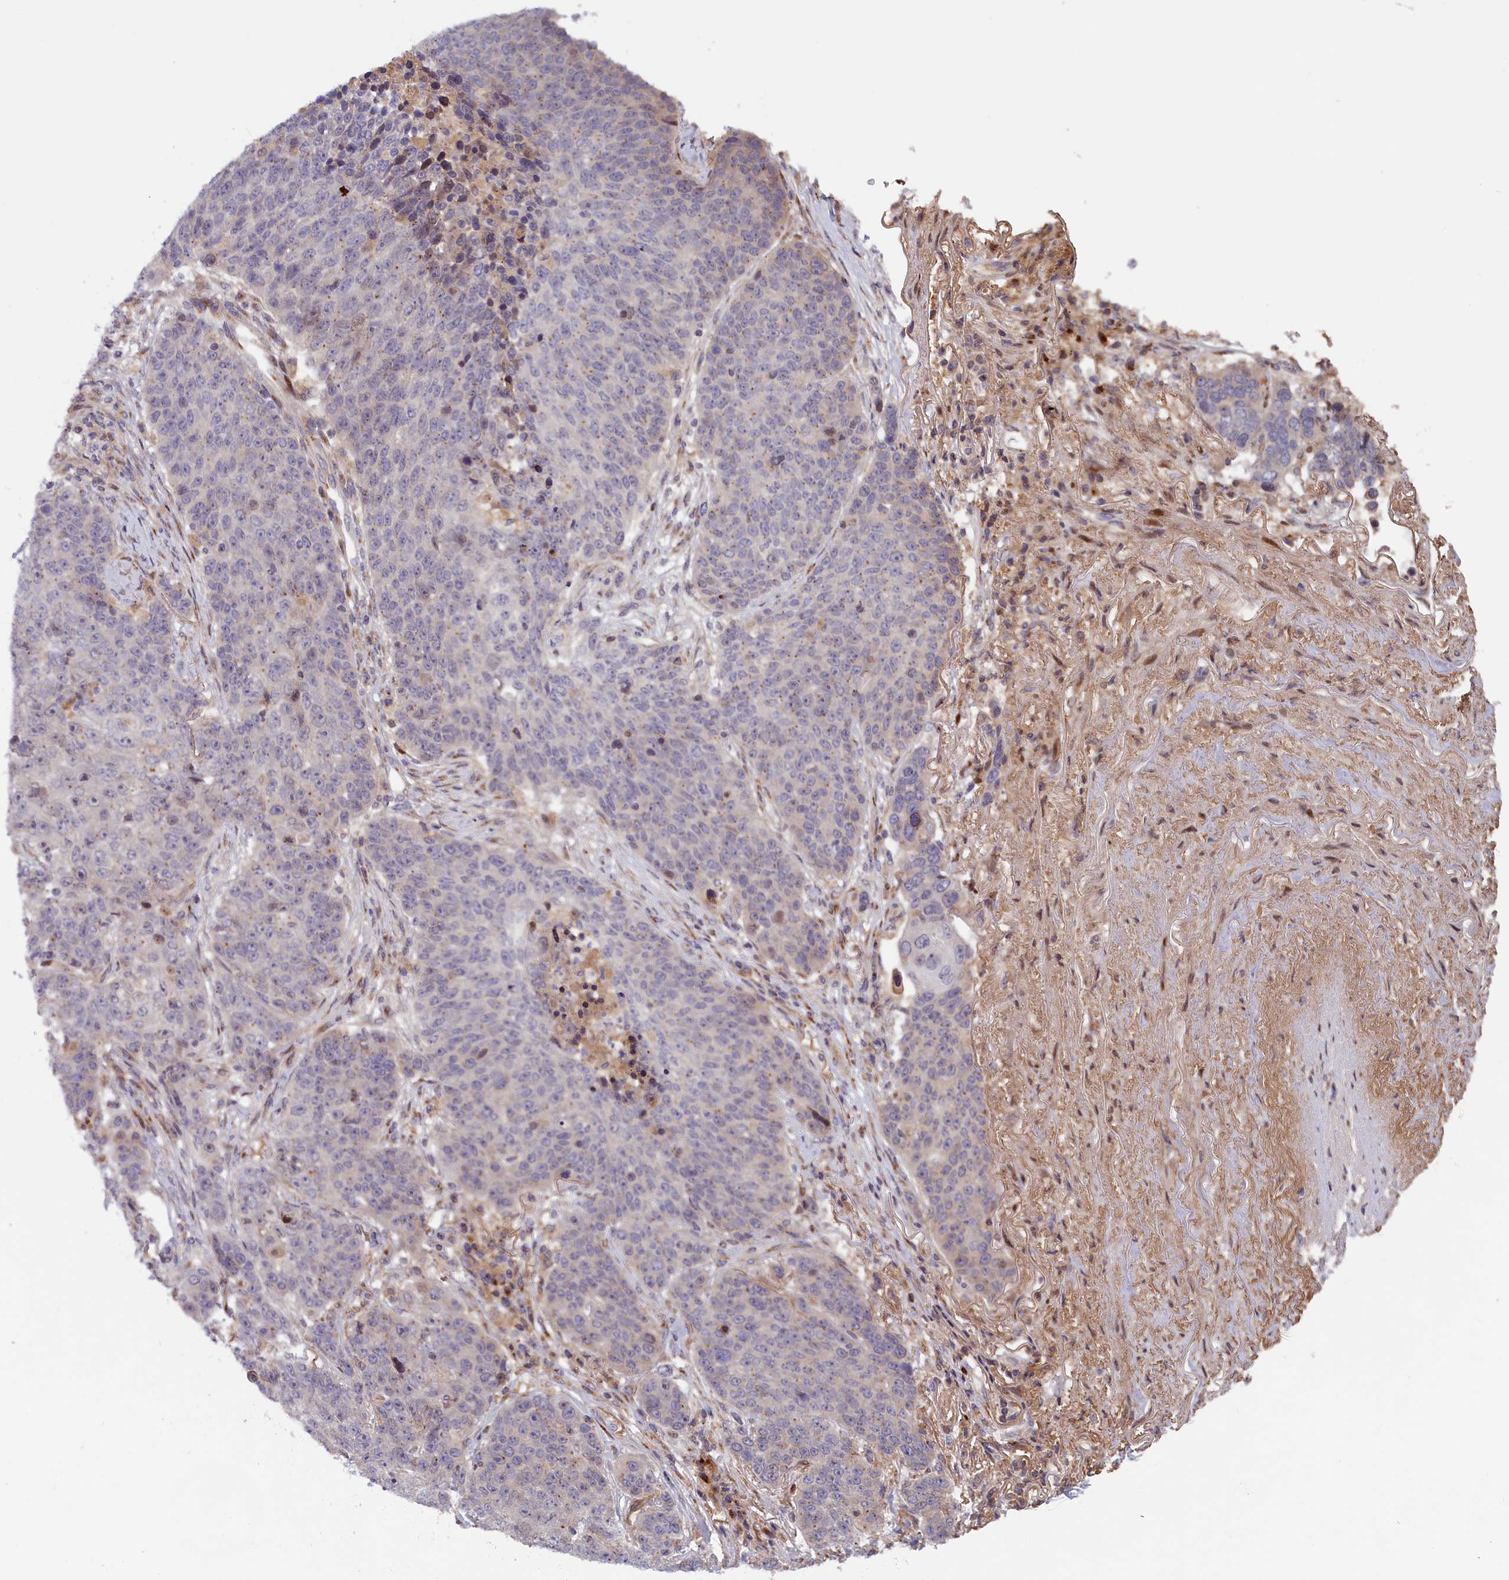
{"staining": {"intensity": "negative", "quantity": "none", "location": "none"}, "tissue": "lung cancer", "cell_type": "Tumor cells", "image_type": "cancer", "snomed": [{"axis": "morphology", "description": "Normal tissue, NOS"}, {"axis": "morphology", "description": "Squamous cell carcinoma, NOS"}, {"axis": "topography", "description": "Lymph node"}, {"axis": "topography", "description": "Lung"}], "caption": "This is an immunohistochemistry (IHC) histopathology image of human lung cancer. There is no expression in tumor cells.", "gene": "CHST12", "patient": {"sex": "male", "age": 66}}